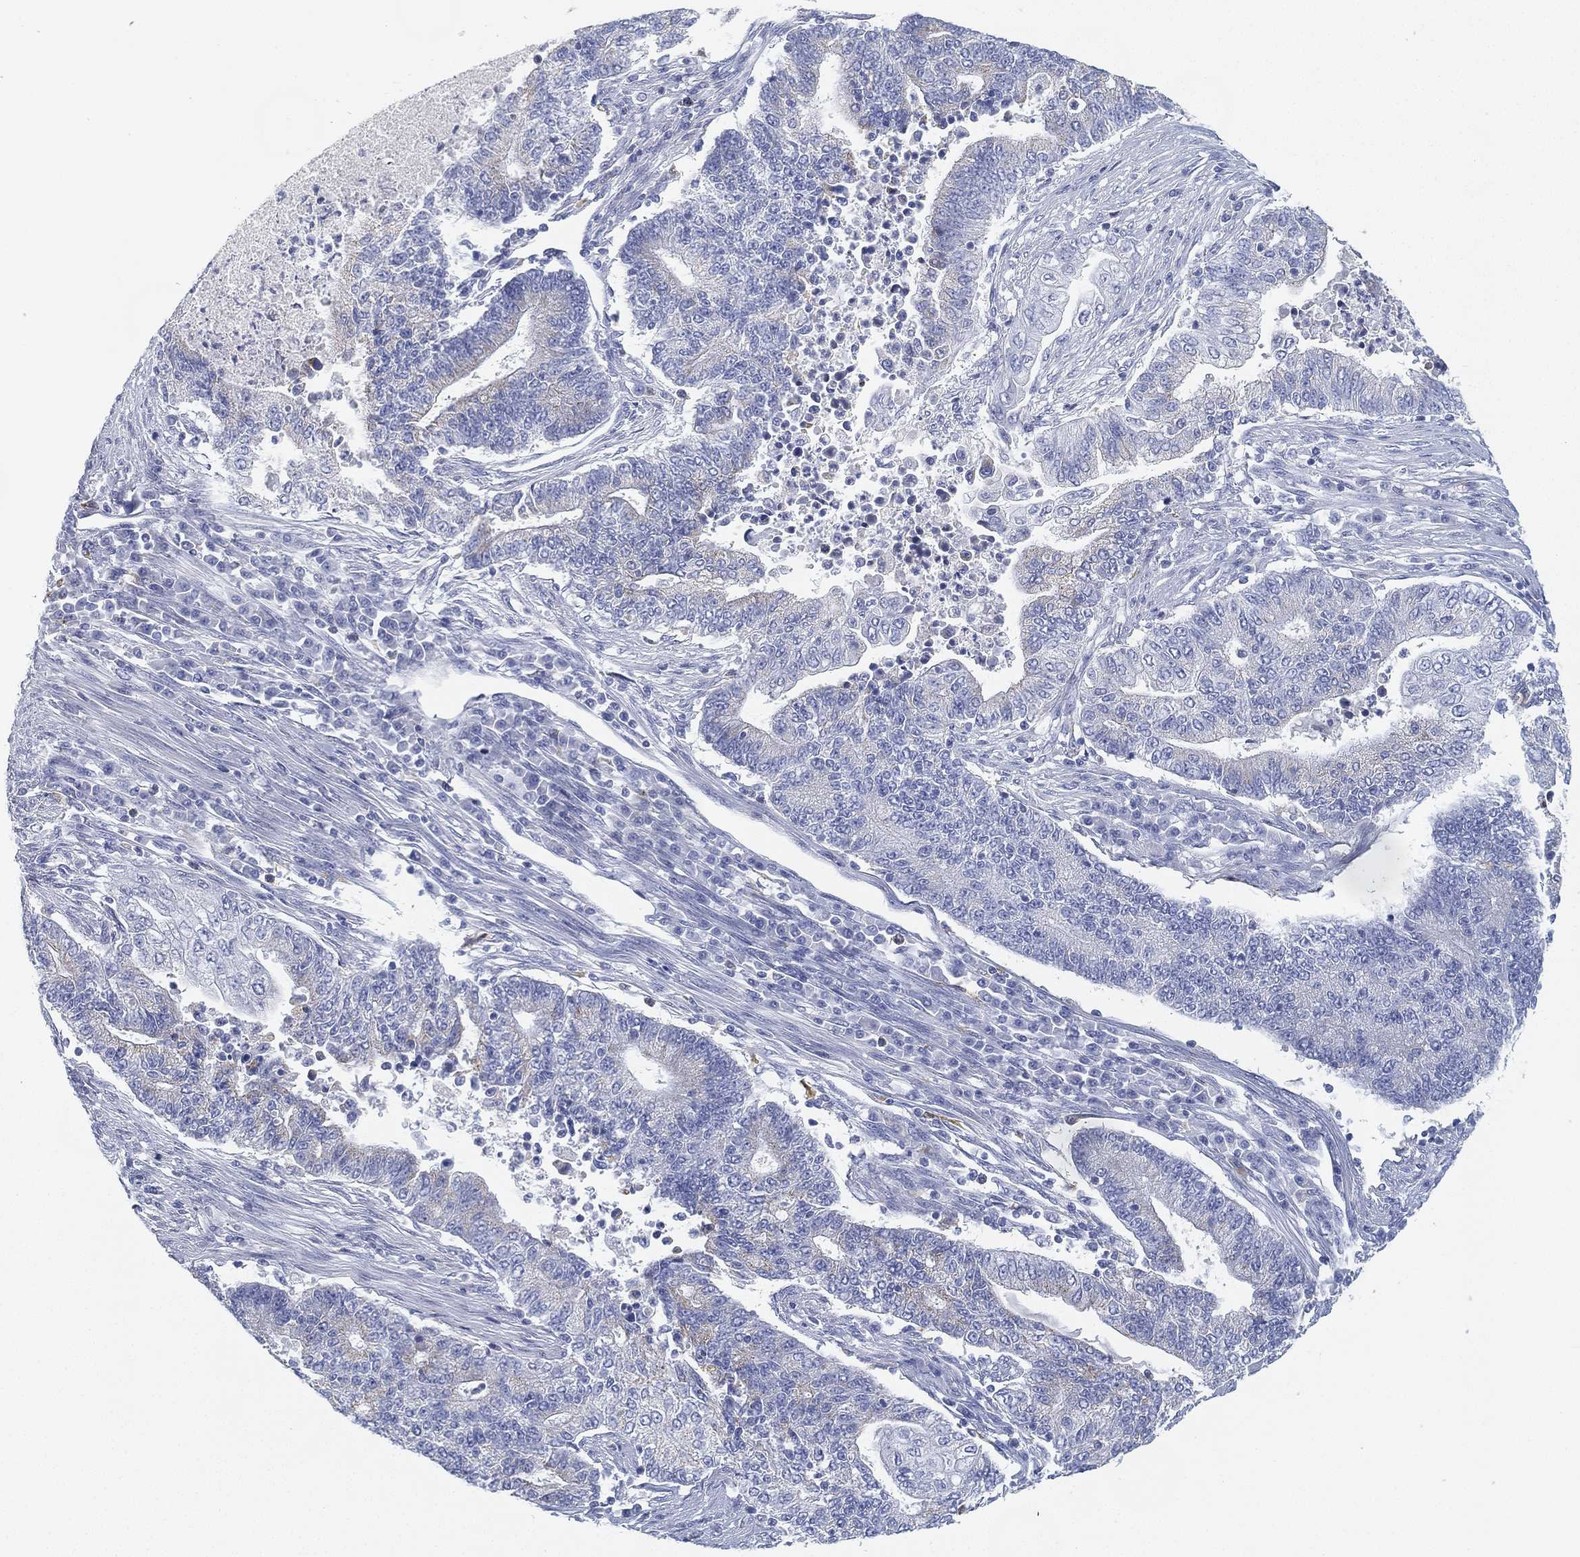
{"staining": {"intensity": "negative", "quantity": "none", "location": "none"}, "tissue": "endometrial cancer", "cell_type": "Tumor cells", "image_type": "cancer", "snomed": [{"axis": "morphology", "description": "Adenocarcinoma, NOS"}, {"axis": "topography", "description": "Uterus"}, {"axis": "topography", "description": "Endometrium"}], "caption": "Immunohistochemical staining of human endometrial cancer (adenocarcinoma) reveals no significant staining in tumor cells.", "gene": "GPR61", "patient": {"sex": "female", "age": 54}}